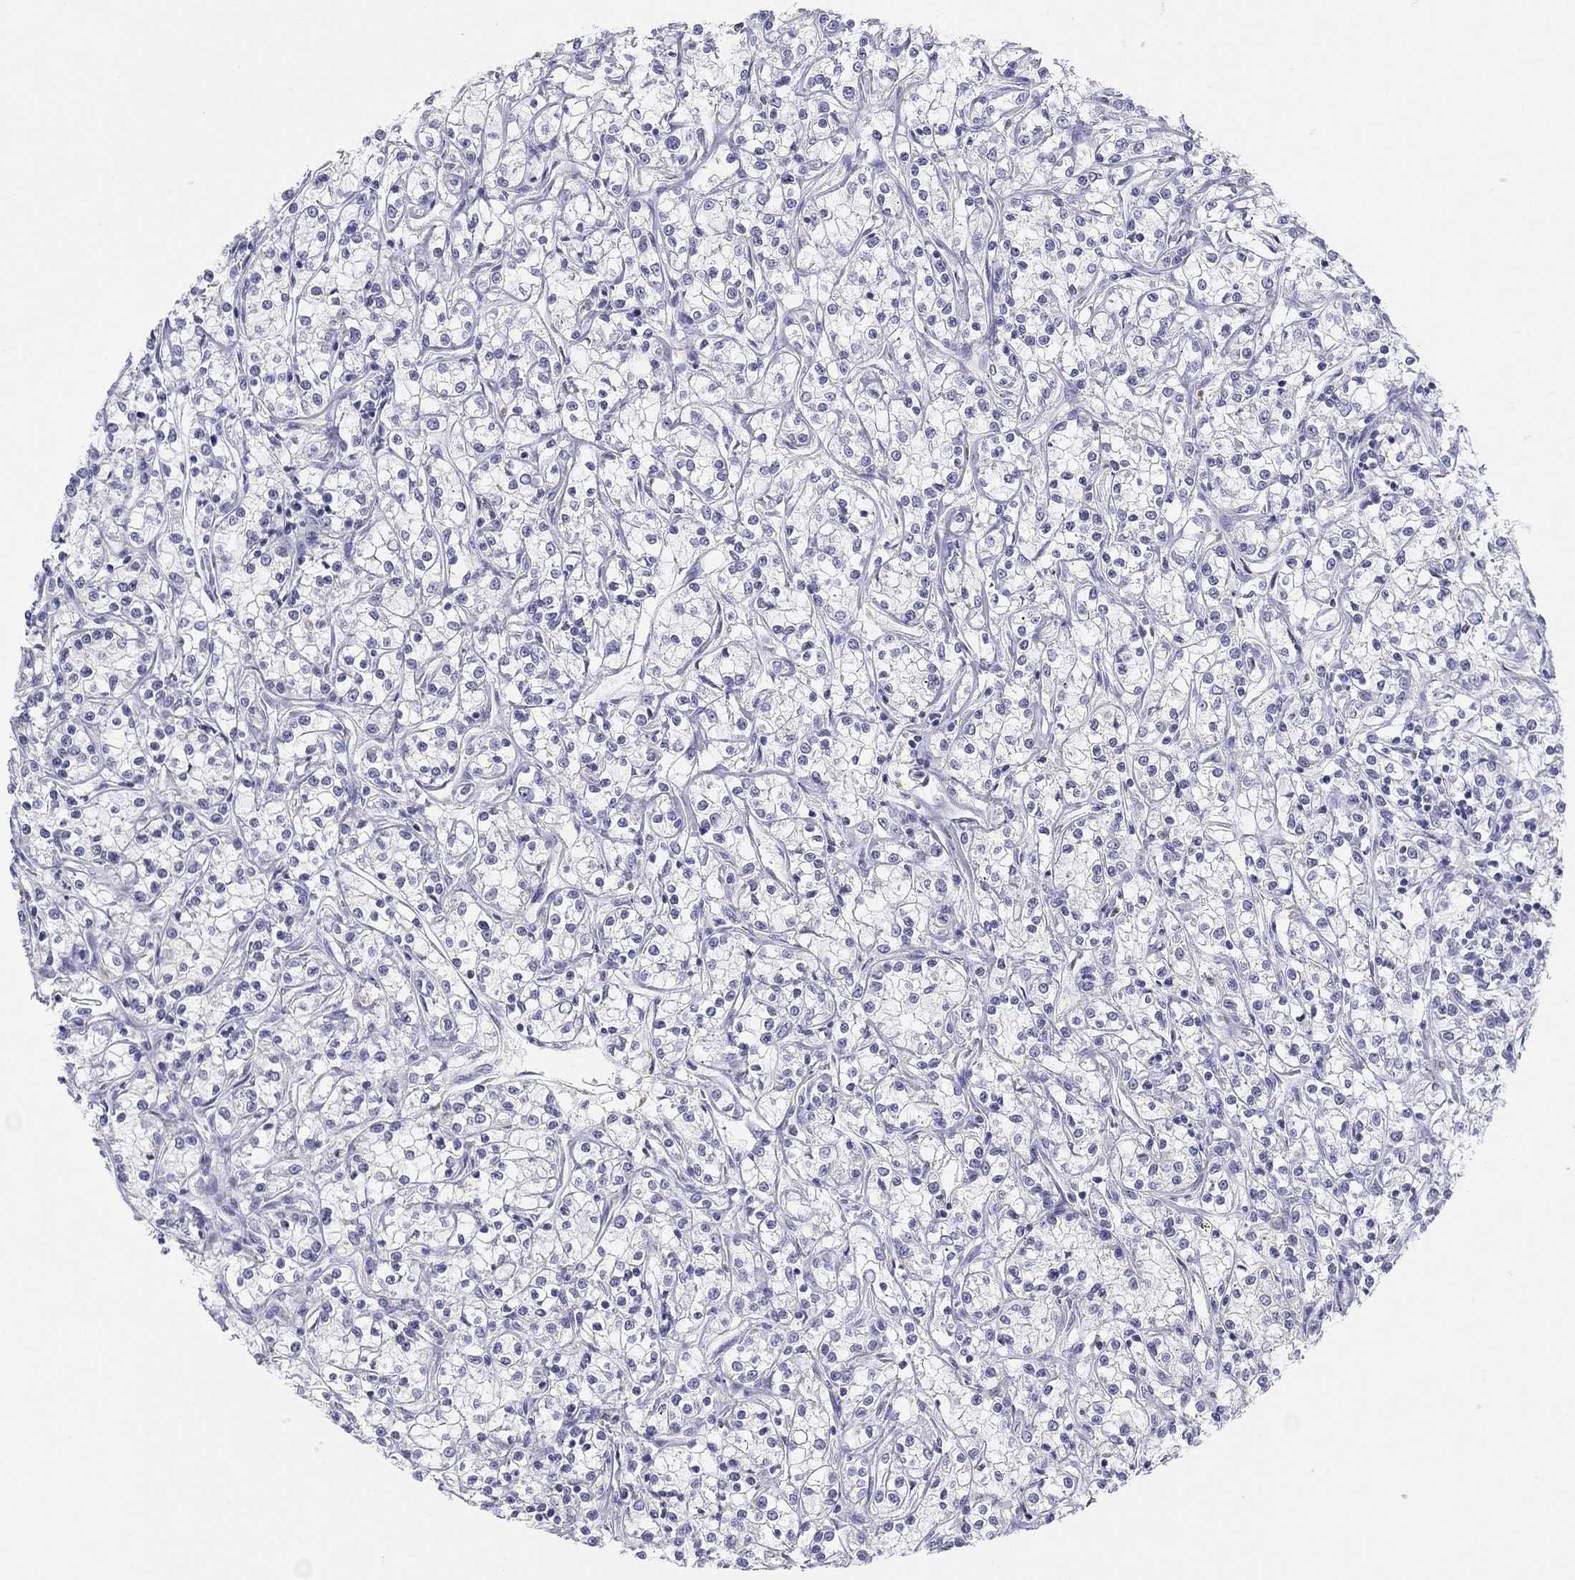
{"staining": {"intensity": "negative", "quantity": "none", "location": "none"}, "tissue": "renal cancer", "cell_type": "Tumor cells", "image_type": "cancer", "snomed": [{"axis": "morphology", "description": "Adenocarcinoma, NOS"}, {"axis": "topography", "description": "Kidney"}], "caption": "Tumor cells show no significant protein staining in renal adenocarcinoma. (DAB (3,3'-diaminobenzidine) immunohistochemistry (IHC), high magnification).", "gene": "PDXK", "patient": {"sex": "female", "age": 59}}